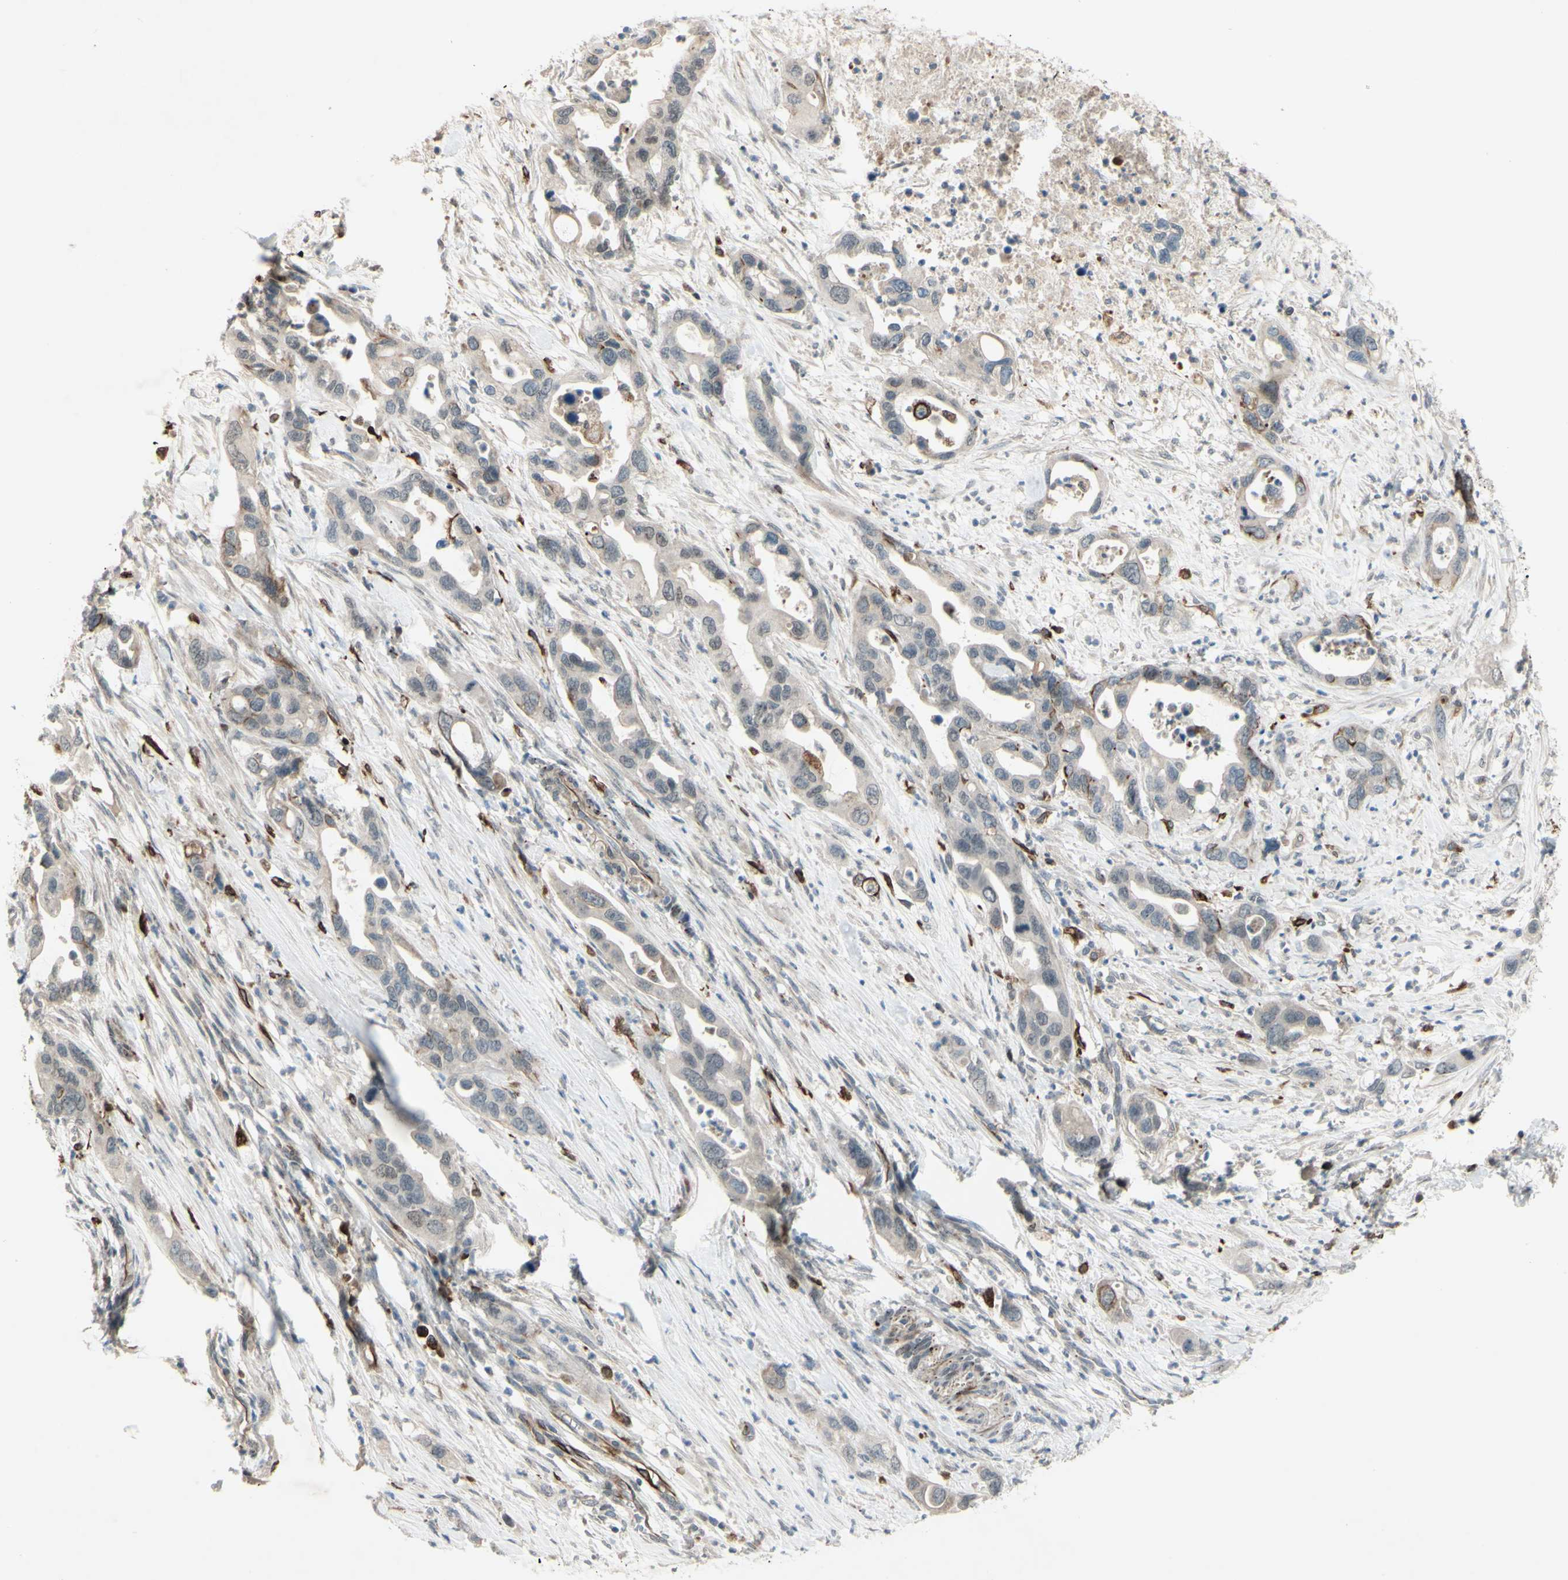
{"staining": {"intensity": "negative", "quantity": "none", "location": "none"}, "tissue": "pancreatic cancer", "cell_type": "Tumor cells", "image_type": "cancer", "snomed": [{"axis": "morphology", "description": "Adenocarcinoma, NOS"}, {"axis": "topography", "description": "Pancreas"}], "caption": "There is no significant expression in tumor cells of pancreatic cancer.", "gene": "FGFR2", "patient": {"sex": "female", "age": 71}}